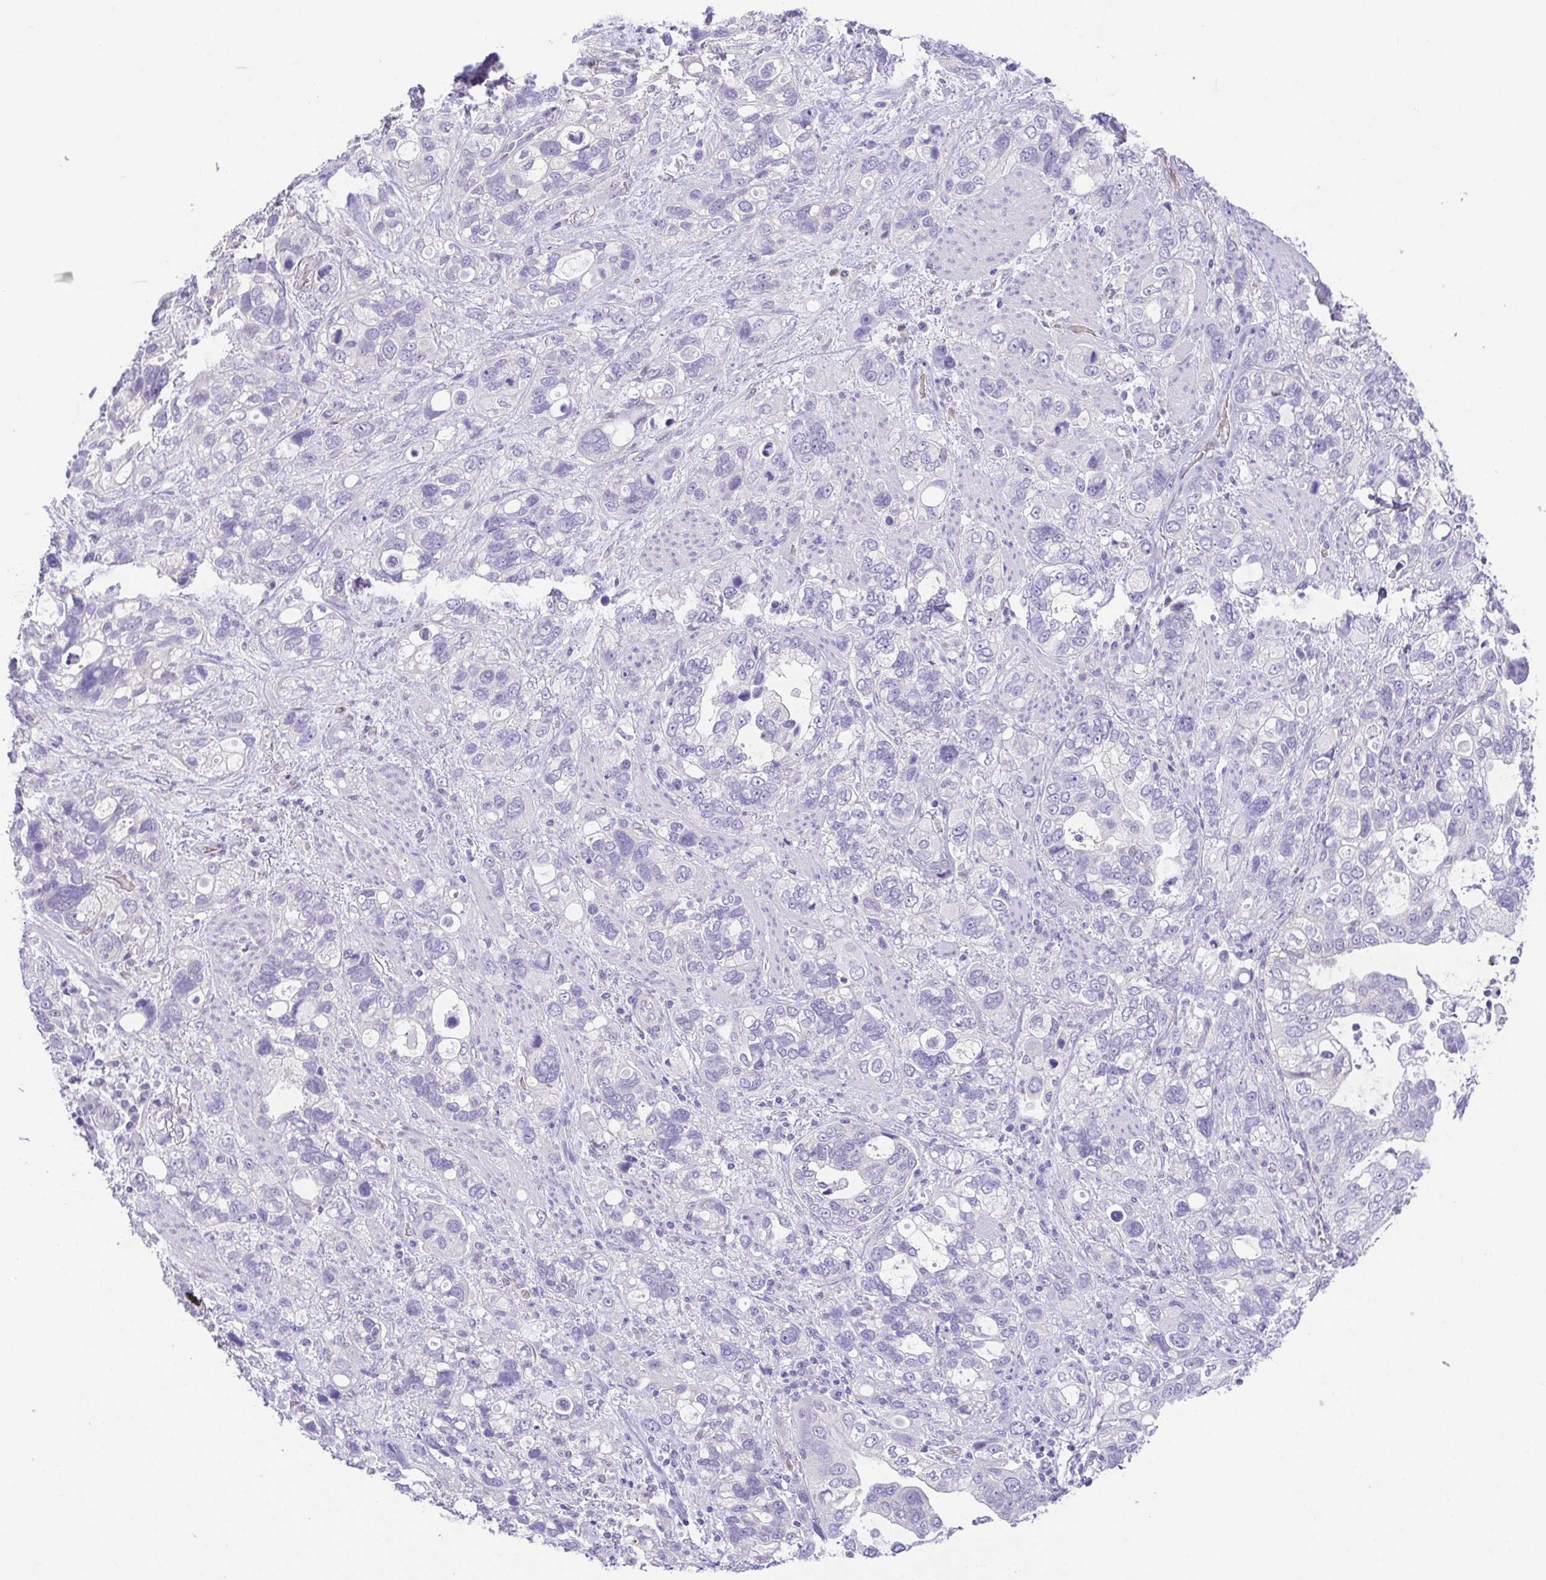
{"staining": {"intensity": "negative", "quantity": "none", "location": "none"}, "tissue": "stomach cancer", "cell_type": "Tumor cells", "image_type": "cancer", "snomed": [{"axis": "morphology", "description": "Adenocarcinoma, NOS"}, {"axis": "topography", "description": "Stomach, upper"}], "caption": "Immunohistochemical staining of stomach adenocarcinoma demonstrates no significant positivity in tumor cells. (Stains: DAB immunohistochemistry with hematoxylin counter stain, Microscopy: brightfield microscopy at high magnification).", "gene": "EPB42", "patient": {"sex": "female", "age": 81}}